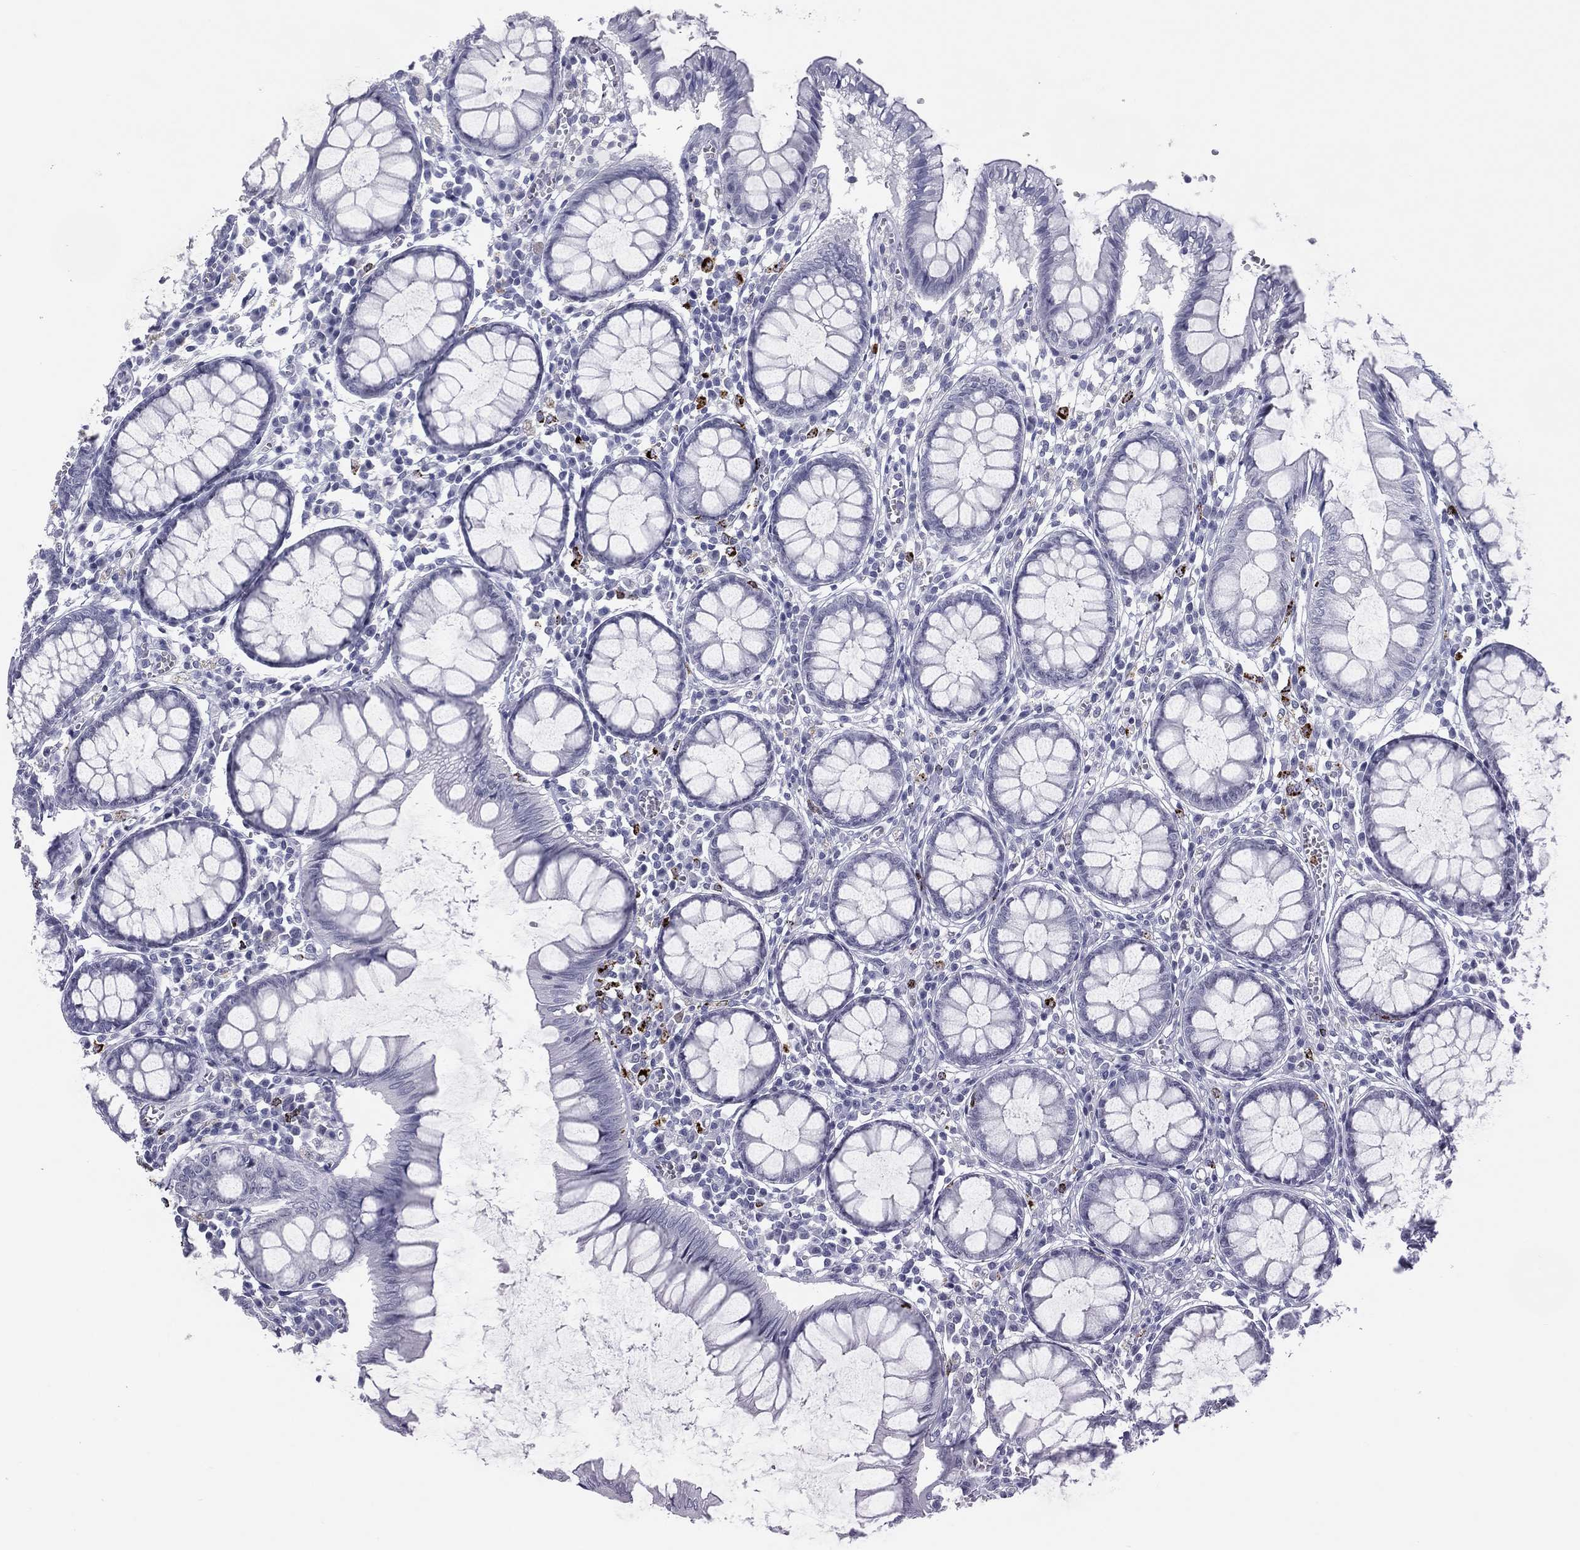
{"staining": {"intensity": "negative", "quantity": "none", "location": "none"}, "tissue": "colon", "cell_type": "Endothelial cells", "image_type": "normal", "snomed": [{"axis": "morphology", "description": "Normal tissue, NOS"}, {"axis": "topography", "description": "Colon"}], "caption": "The immunohistochemistry (IHC) histopathology image has no significant positivity in endothelial cells of colon.", "gene": "HLA", "patient": {"sex": "male", "age": 65}}